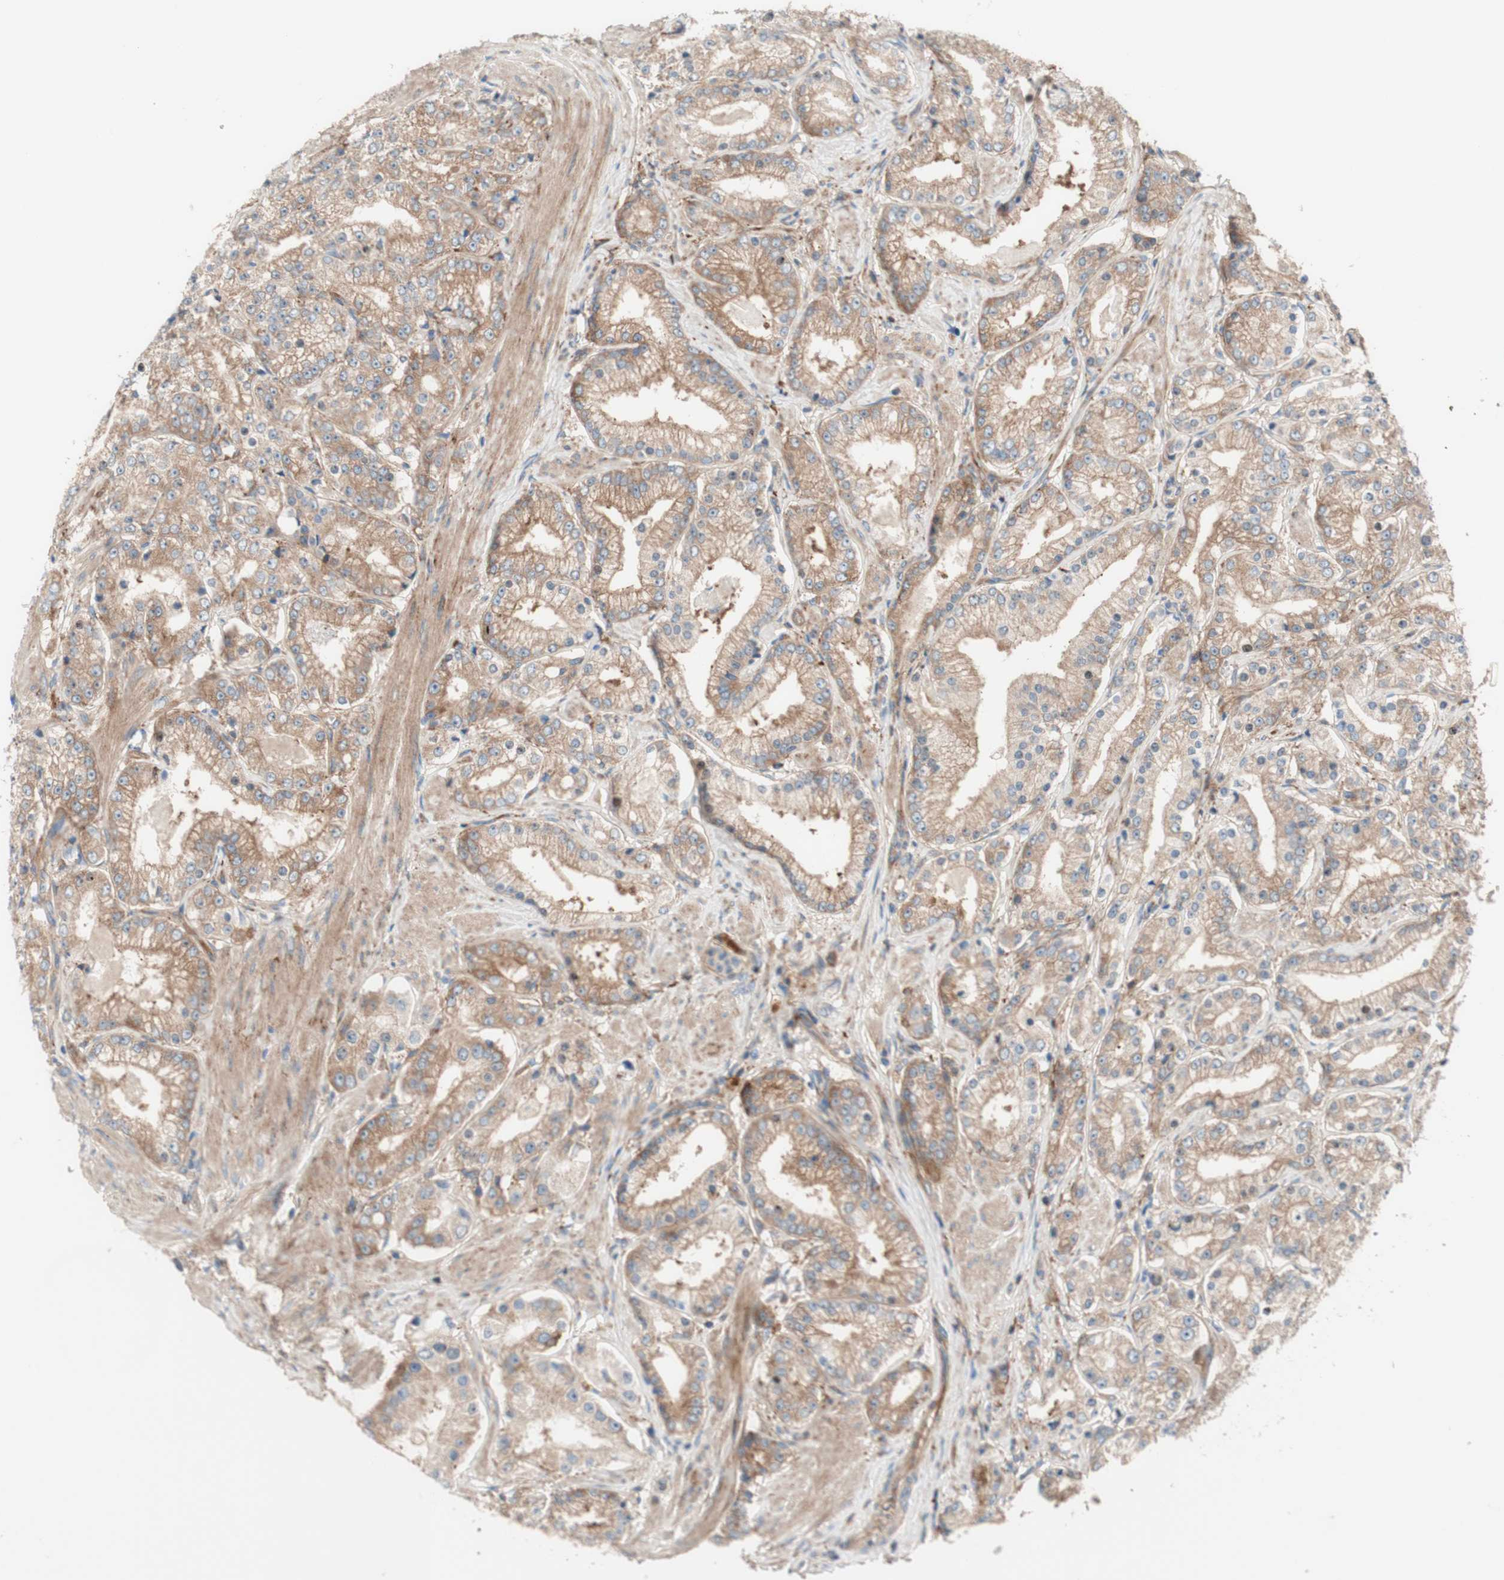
{"staining": {"intensity": "weak", "quantity": ">75%", "location": "cytoplasmic/membranous"}, "tissue": "prostate cancer", "cell_type": "Tumor cells", "image_type": "cancer", "snomed": [{"axis": "morphology", "description": "Adenocarcinoma, Low grade"}, {"axis": "topography", "description": "Prostate"}], "caption": "This is a micrograph of immunohistochemistry (IHC) staining of prostate cancer (low-grade adenocarcinoma), which shows weak staining in the cytoplasmic/membranous of tumor cells.", "gene": "CCN4", "patient": {"sex": "male", "age": 63}}